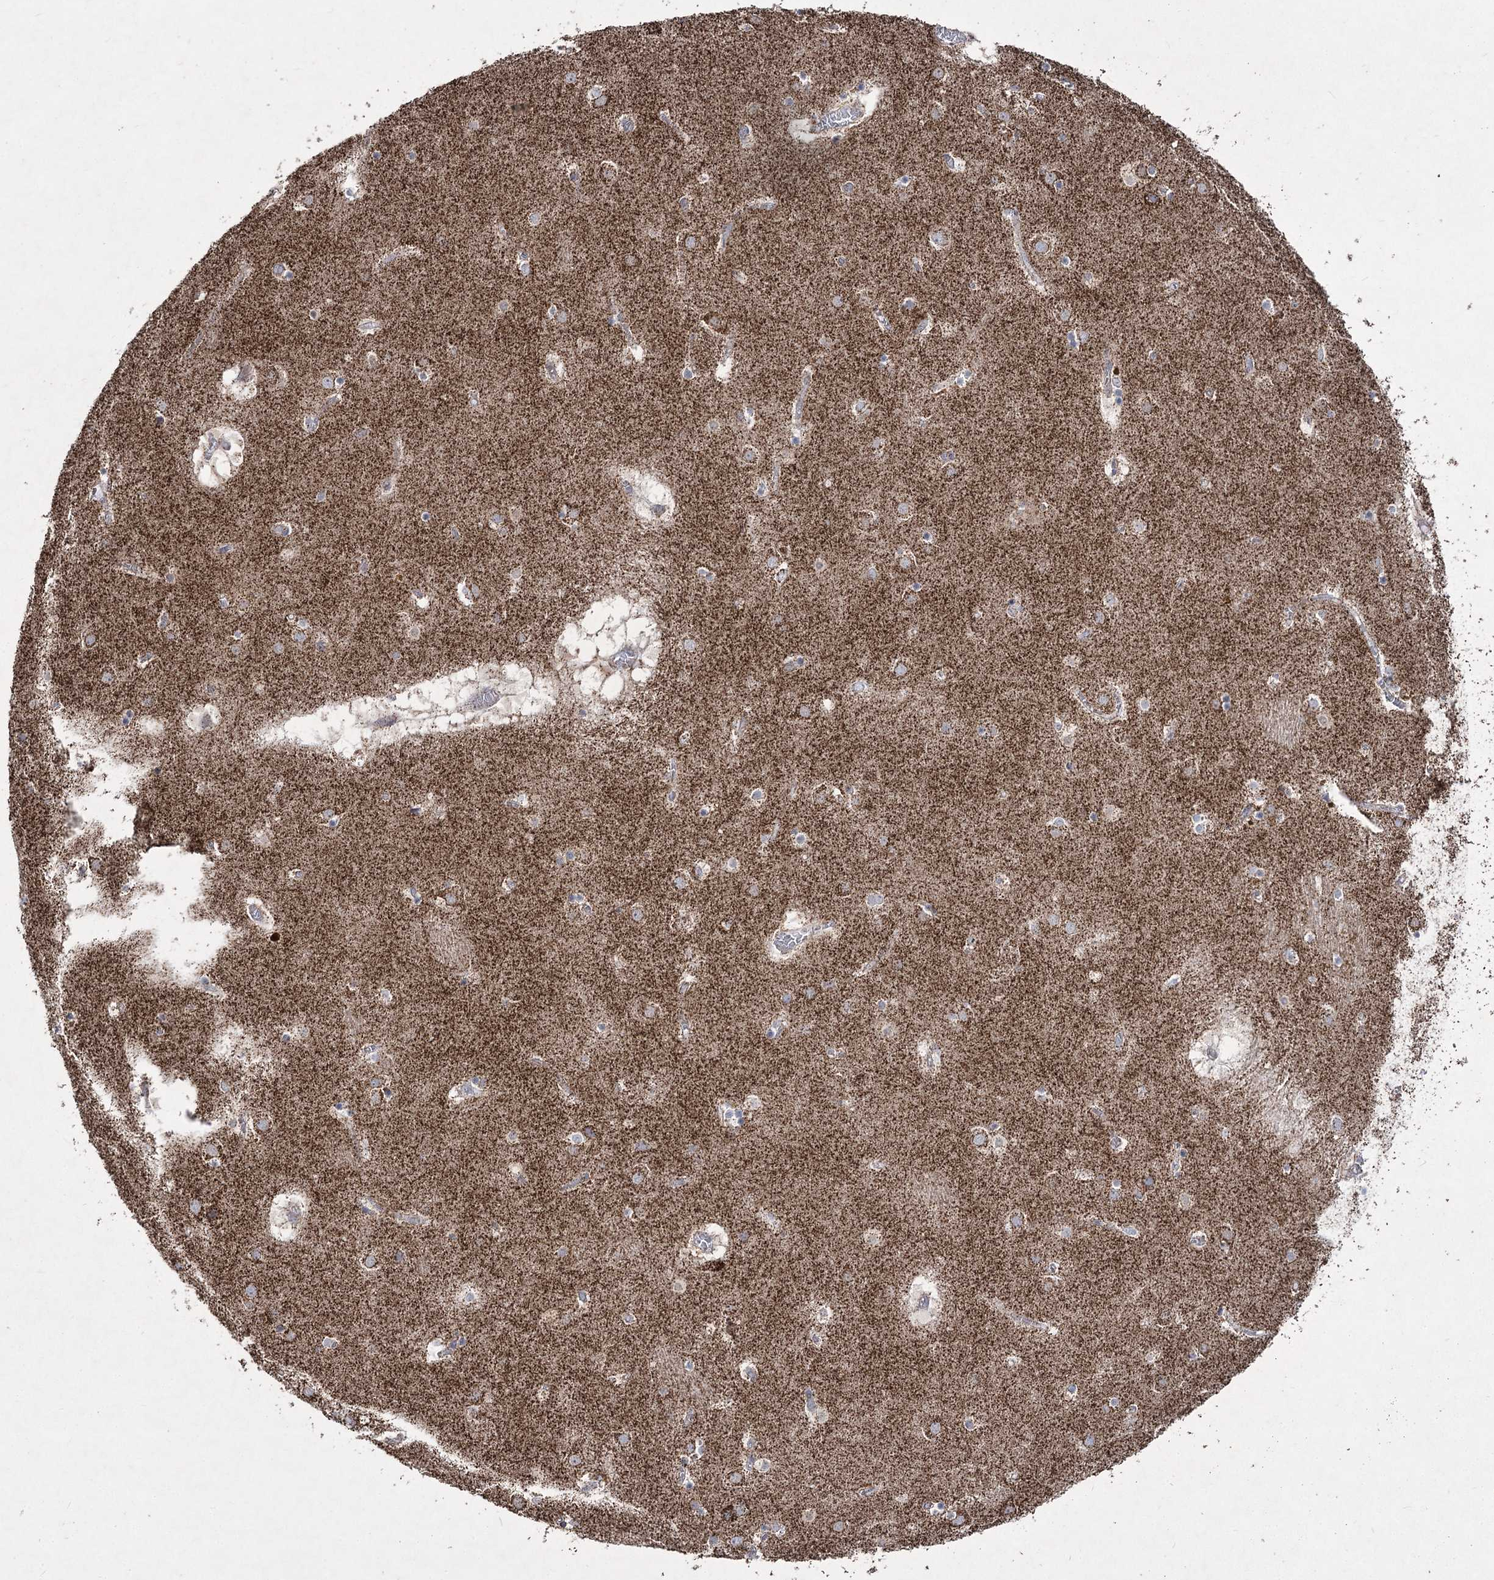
{"staining": {"intensity": "moderate", "quantity": "<25%", "location": "cytoplasmic/membranous"}, "tissue": "caudate", "cell_type": "Glial cells", "image_type": "normal", "snomed": [{"axis": "morphology", "description": "Normal tissue, NOS"}, {"axis": "topography", "description": "Lateral ventricle wall"}], "caption": "DAB immunohistochemical staining of unremarkable human caudate demonstrates moderate cytoplasmic/membranous protein expression in about <25% of glial cells.", "gene": "PDHB", "patient": {"sex": "male", "age": 70}}